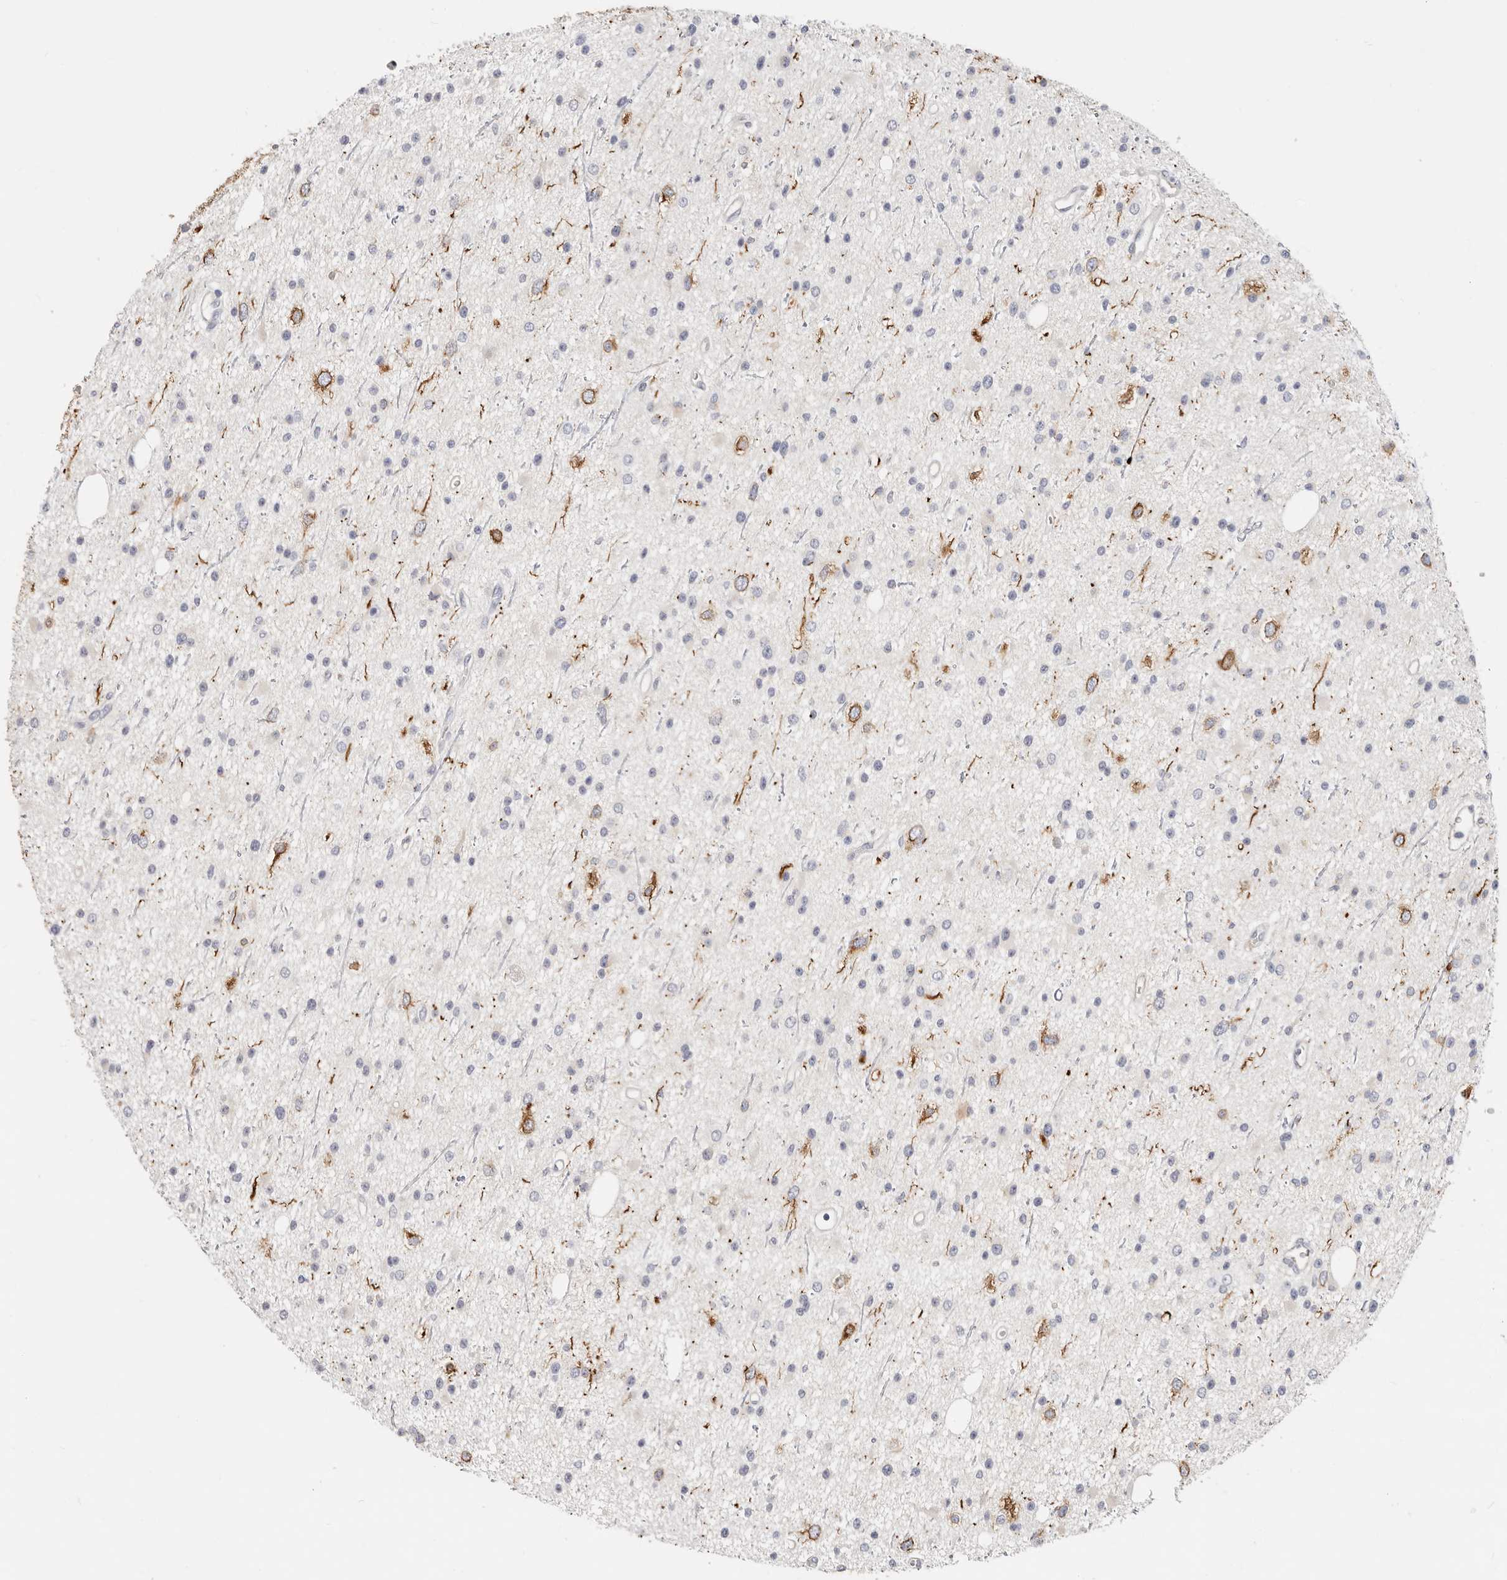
{"staining": {"intensity": "negative", "quantity": "none", "location": "none"}, "tissue": "glioma", "cell_type": "Tumor cells", "image_type": "cancer", "snomed": [{"axis": "morphology", "description": "Glioma, malignant, Low grade"}, {"axis": "topography", "description": "Cerebral cortex"}], "caption": "The photomicrograph reveals no staining of tumor cells in malignant glioma (low-grade). Nuclei are stained in blue.", "gene": "ZRANB1", "patient": {"sex": "female", "age": 39}}